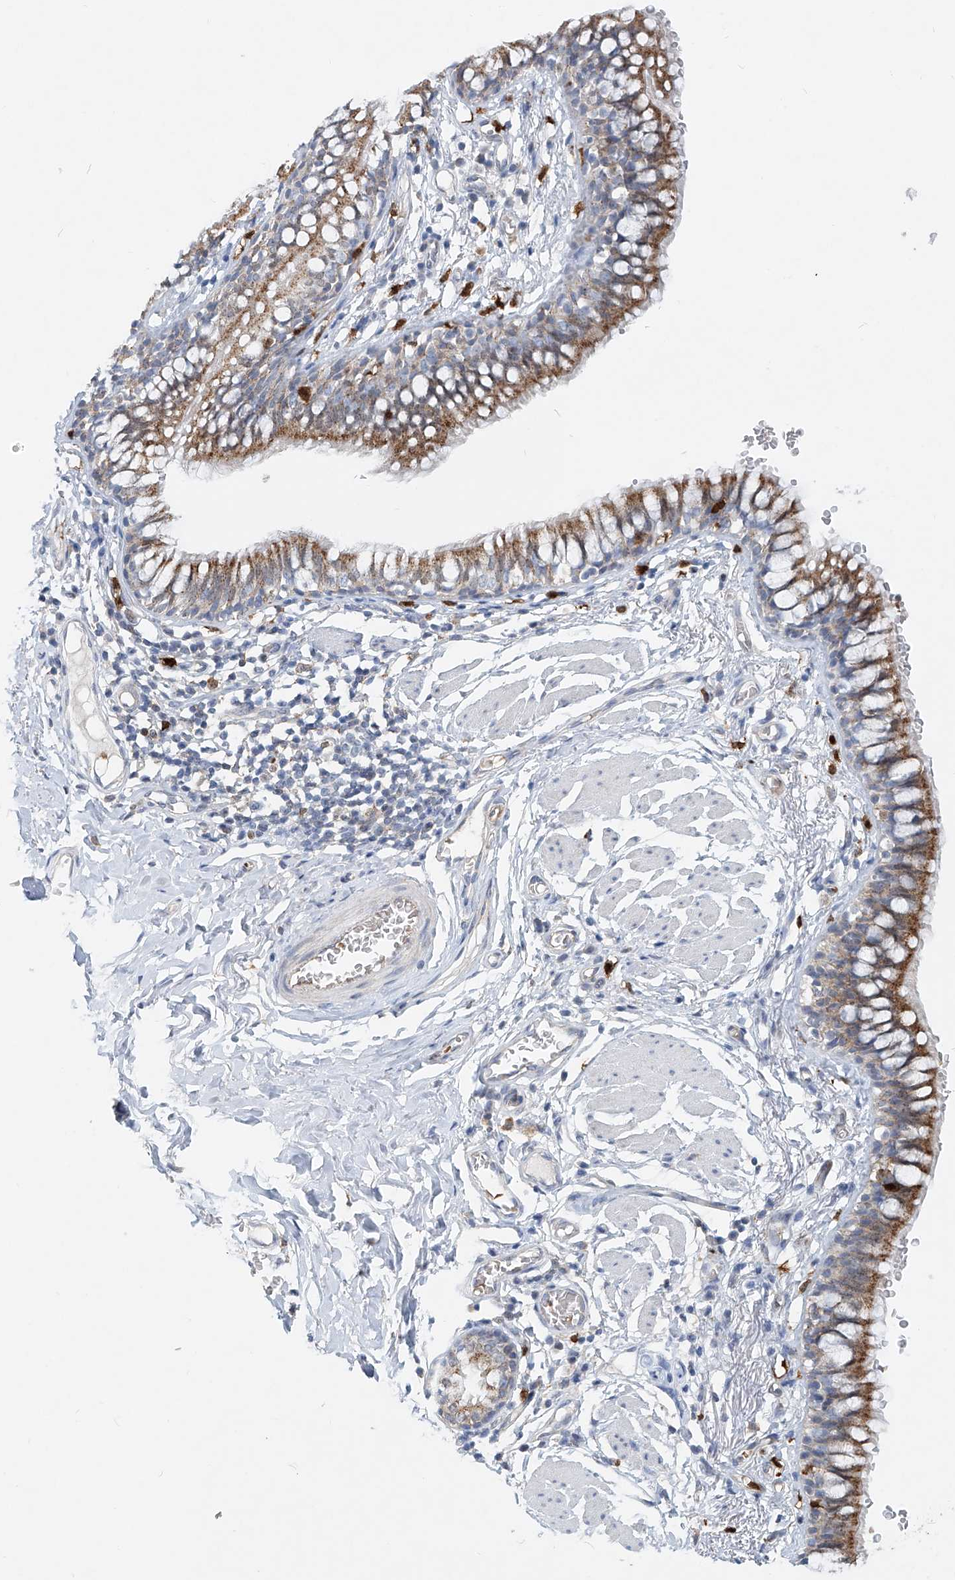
{"staining": {"intensity": "moderate", "quantity": ">75%", "location": "cytoplasmic/membranous"}, "tissue": "bronchus", "cell_type": "Respiratory epithelial cells", "image_type": "normal", "snomed": [{"axis": "morphology", "description": "Normal tissue, NOS"}, {"axis": "topography", "description": "Cartilage tissue"}, {"axis": "topography", "description": "Bronchus"}], "caption": "Immunohistochemistry (IHC) of unremarkable human bronchus displays medium levels of moderate cytoplasmic/membranous expression in about >75% of respiratory epithelial cells.", "gene": "PTPRA", "patient": {"sex": "female", "age": 36}}